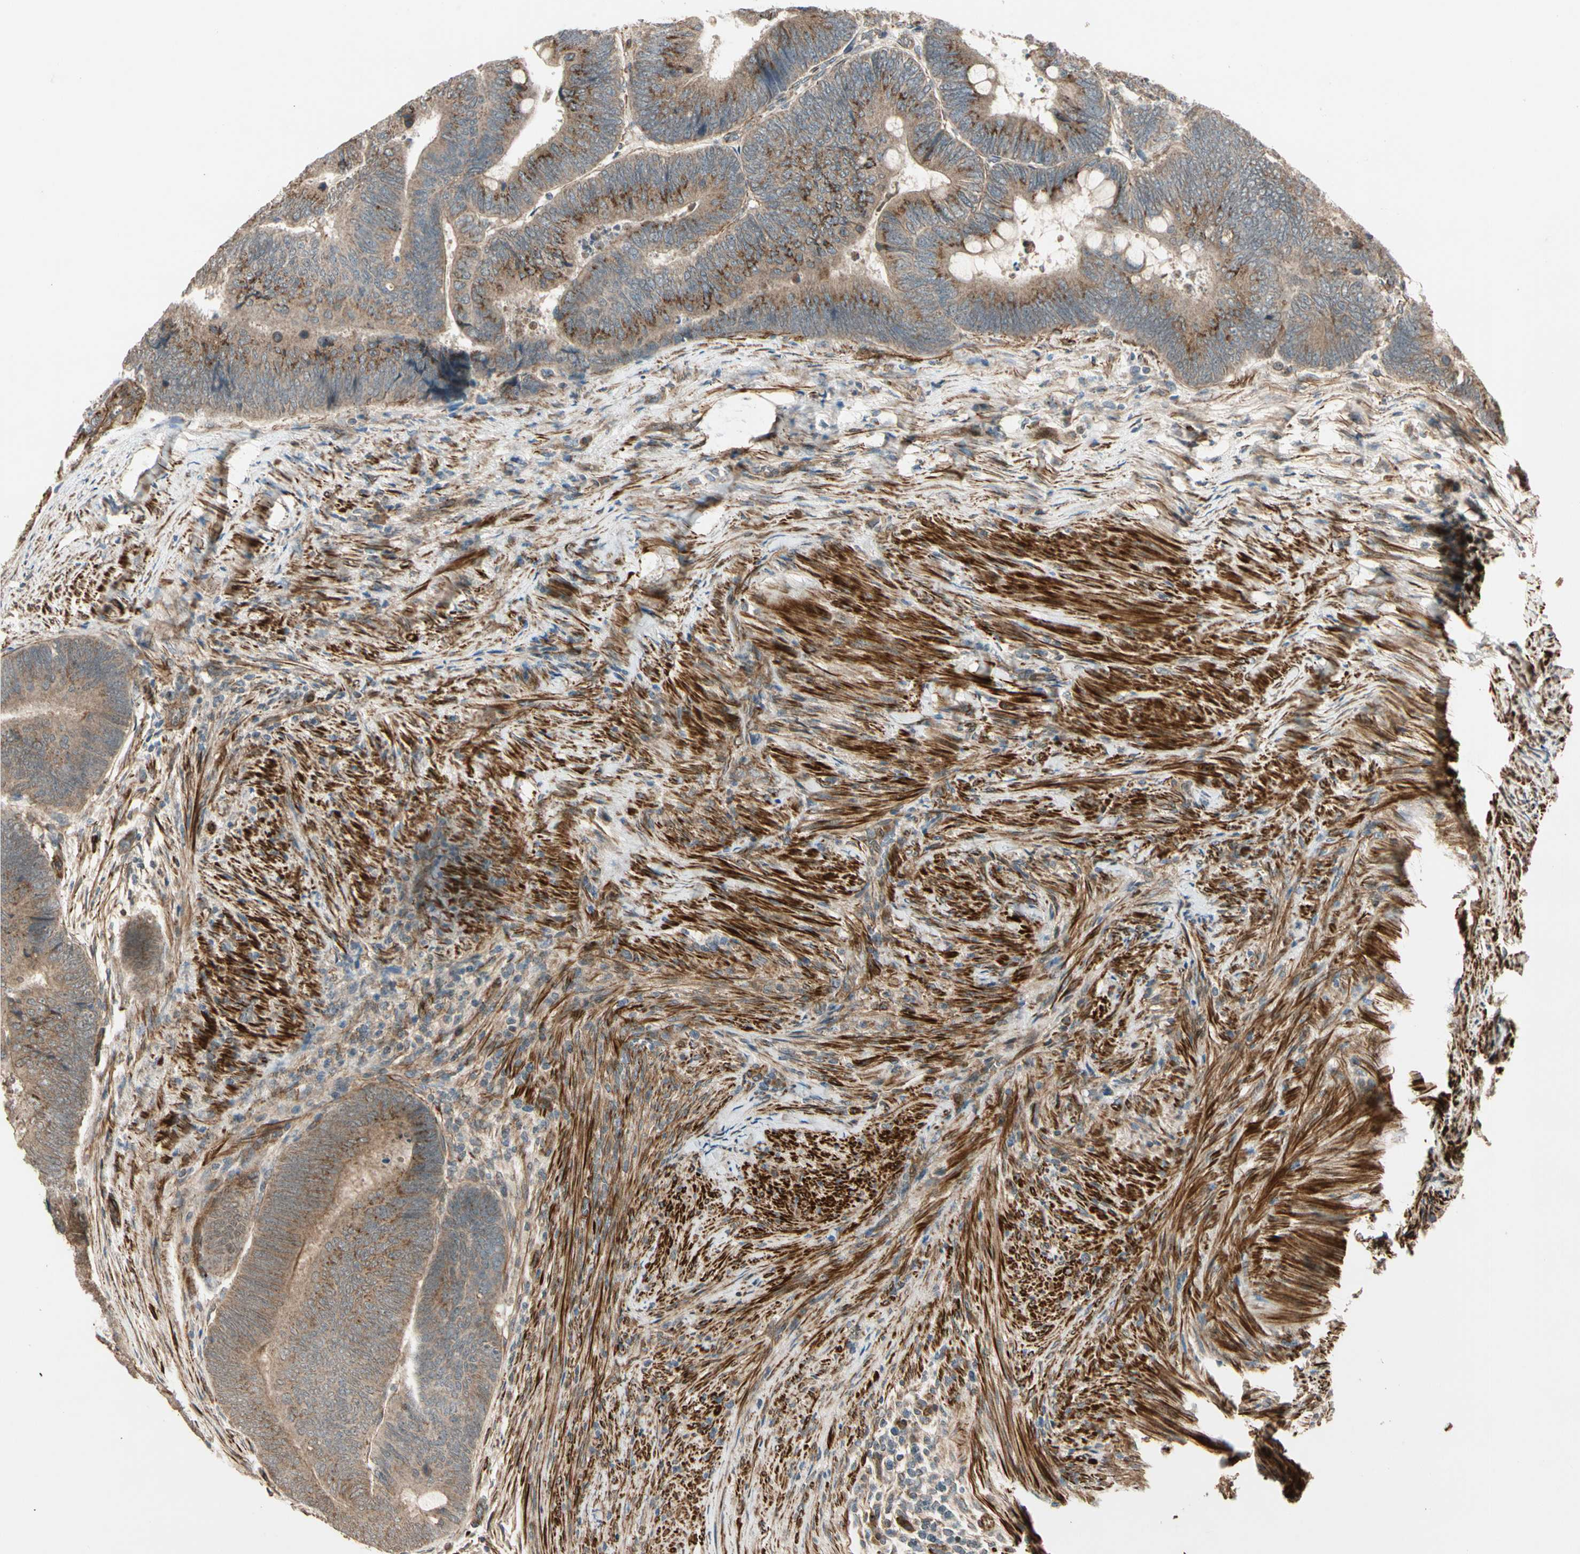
{"staining": {"intensity": "strong", "quantity": ">75%", "location": "cytoplasmic/membranous"}, "tissue": "colorectal cancer", "cell_type": "Tumor cells", "image_type": "cancer", "snomed": [{"axis": "morphology", "description": "Normal tissue, NOS"}, {"axis": "morphology", "description": "Adenocarcinoma, NOS"}, {"axis": "topography", "description": "Rectum"}, {"axis": "topography", "description": "Peripheral nerve tissue"}], "caption": "Approximately >75% of tumor cells in colorectal adenocarcinoma display strong cytoplasmic/membranous protein positivity as visualized by brown immunohistochemical staining.", "gene": "GCK", "patient": {"sex": "male", "age": 92}}